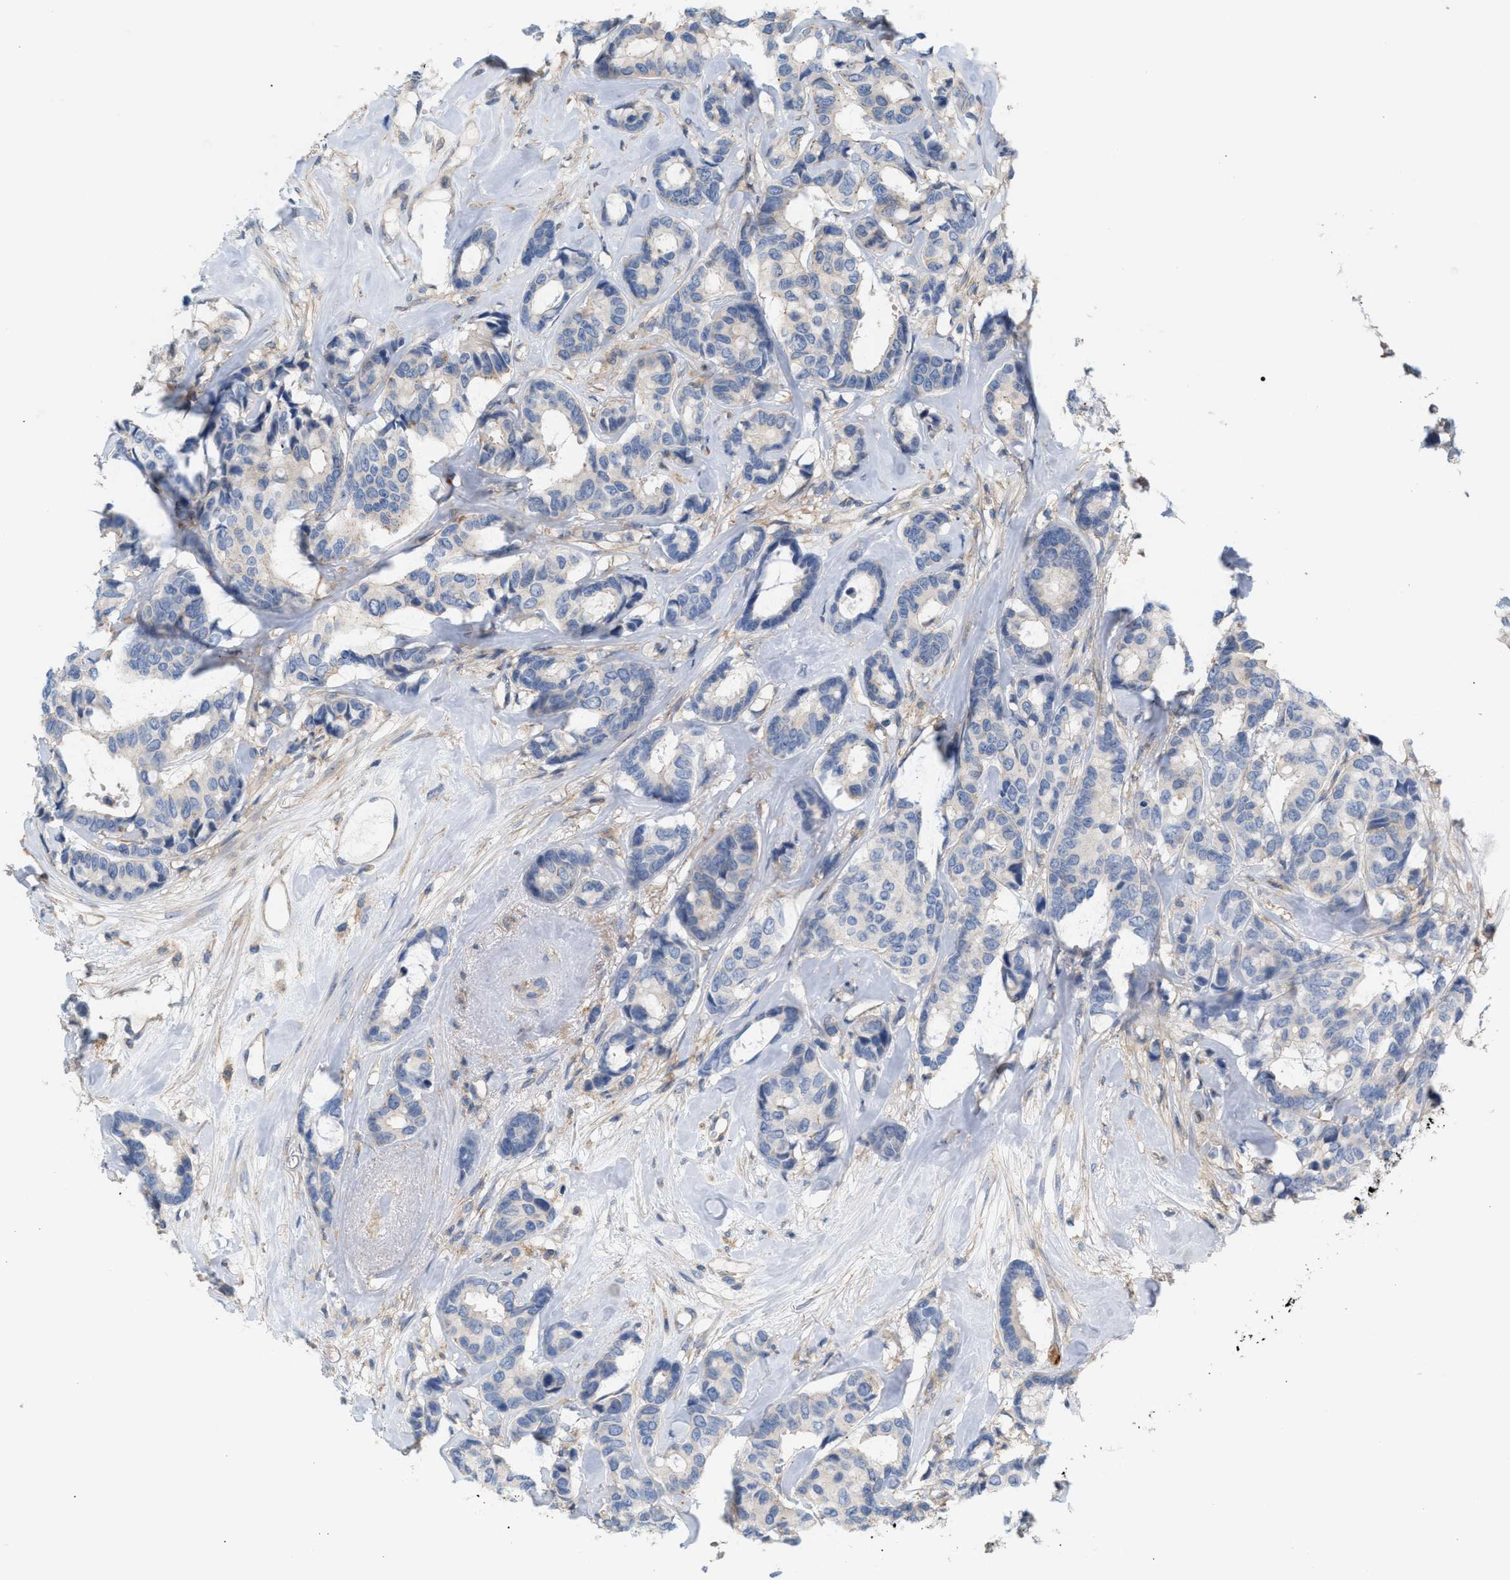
{"staining": {"intensity": "negative", "quantity": "none", "location": "none"}, "tissue": "breast cancer", "cell_type": "Tumor cells", "image_type": "cancer", "snomed": [{"axis": "morphology", "description": "Duct carcinoma"}, {"axis": "topography", "description": "Breast"}], "caption": "DAB immunohistochemical staining of breast cancer (invasive ductal carcinoma) demonstrates no significant positivity in tumor cells.", "gene": "LRCH1", "patient": {"sex": "female", "age": 87}}